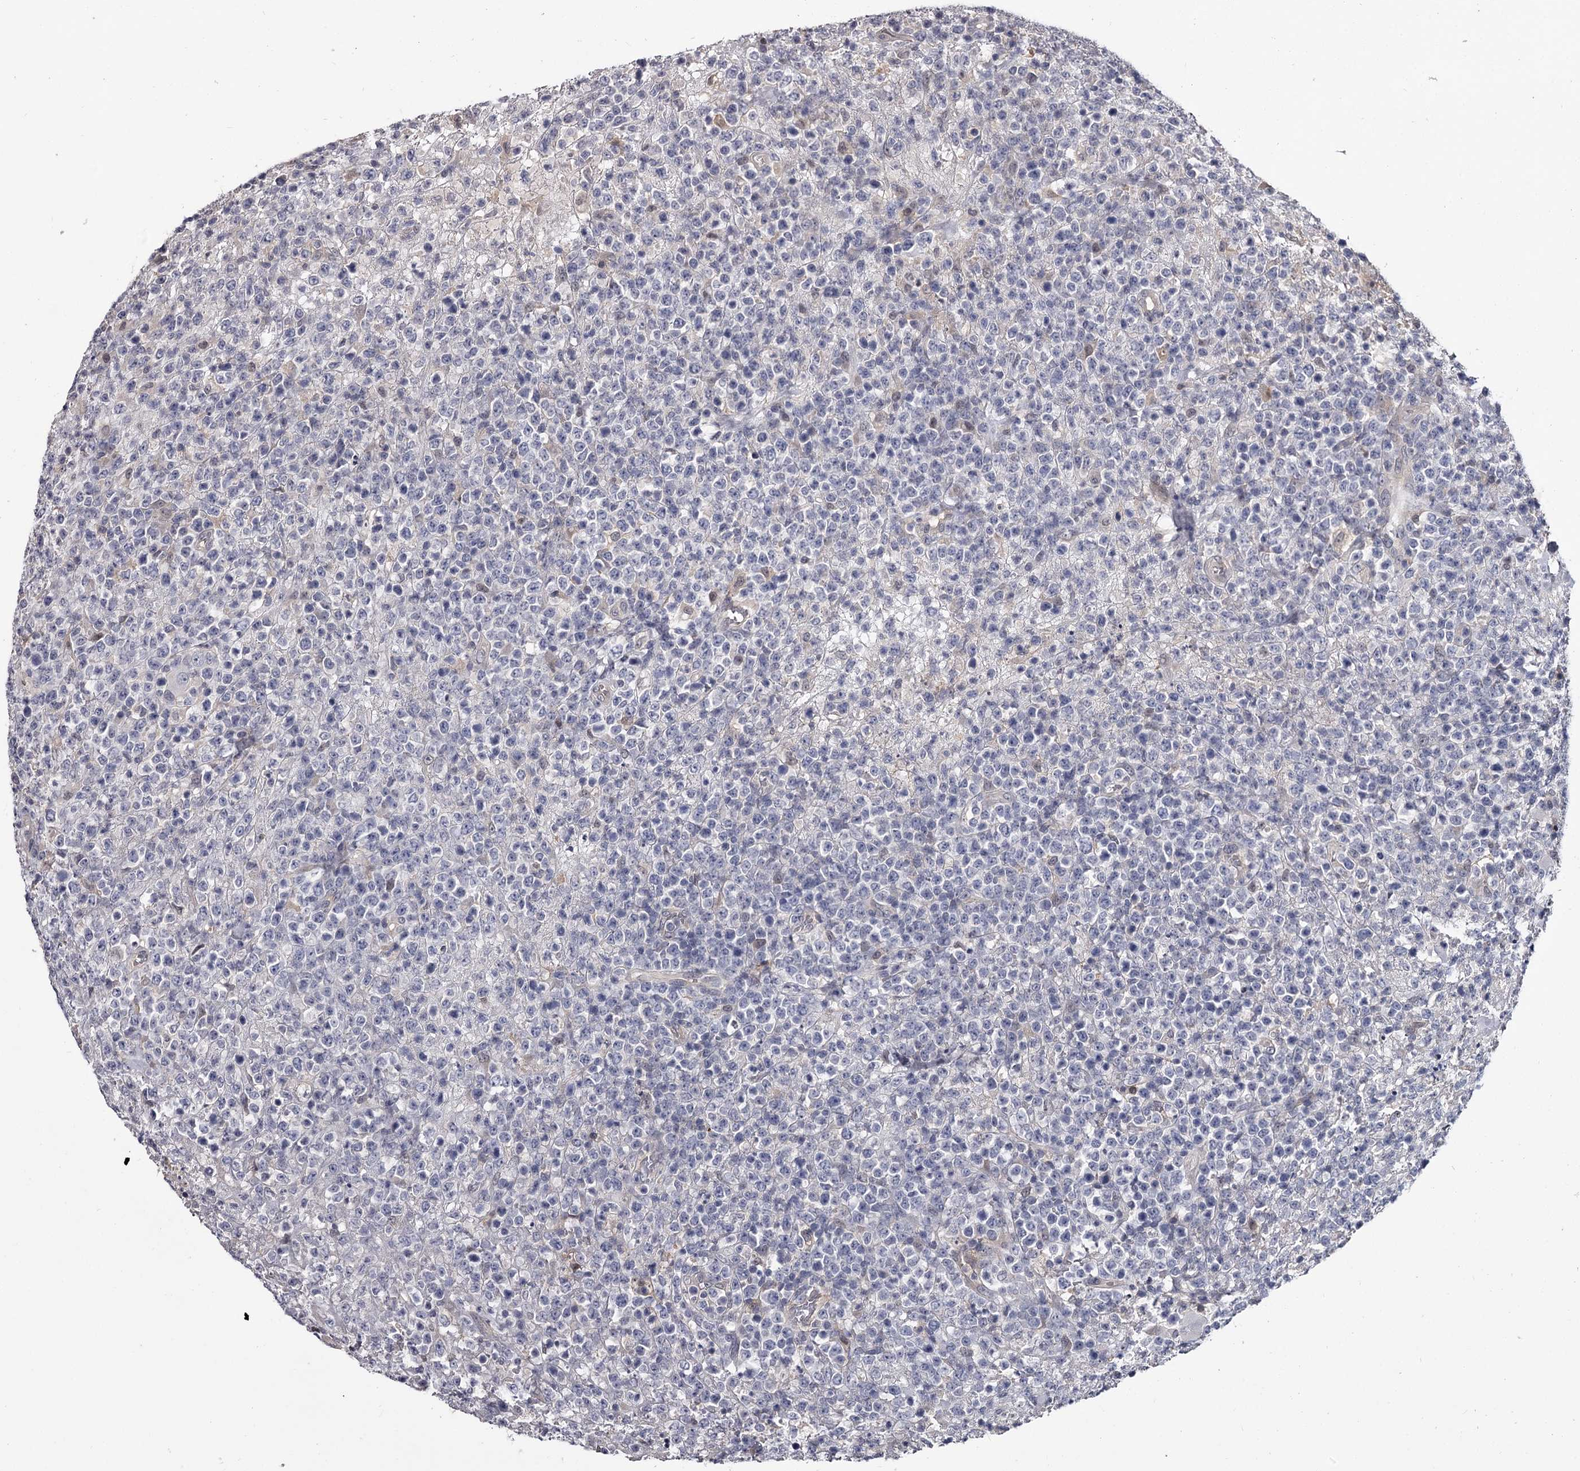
{"staining": {"intensity": "negative", "quantity": "none", "location": "none"}, "tissue": "lymphoma", "cell_type": "Tumor cells", "image_type": "cancer", "snomed": [{"axis": "morphology", "description": "Malignant lymphoma, non-Hodgkin's type, High grade"}, {"axis": "topography", "description": "Colon"}], "caption": "High power microscopy micrograph of an immunohistochemistry histopathology image of high-grade malignant lymphoma, non-Hodgkin's type, revealing no significant staining in tumor cells. (Brightfield microscopy of DAB IHC at high magnification).", "gene": "GSTO1", "patient": {"sex": "female", "age": 53}}